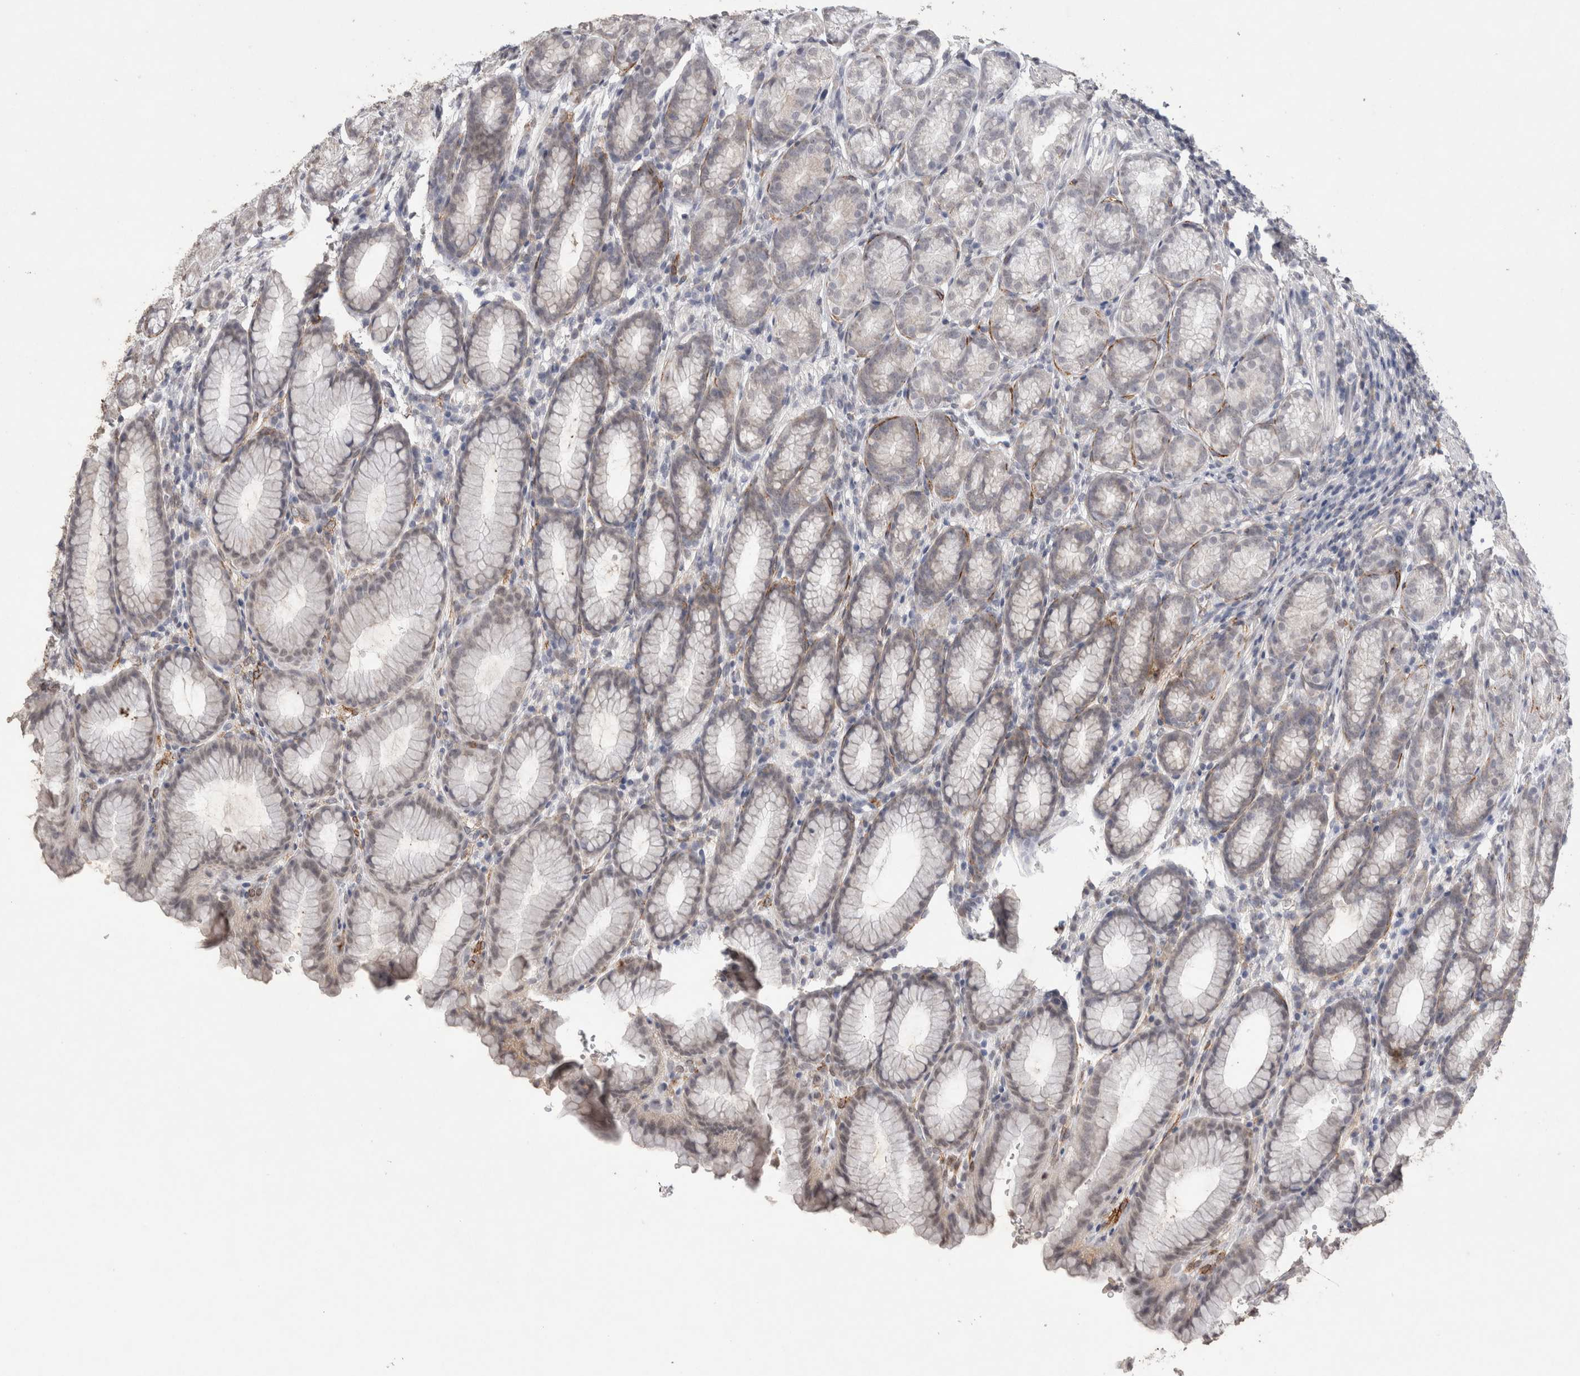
{"staining": {"intensity": "negative", "quantity": "none", "location": "none"}, "tissue": "stomach", "cell_type": "Glandular cells", "image_type": "normal", "snomed": [{"axis": "morphology", "description": "Normal tissue, NOS"}, {"axis": "topography", "description": "Stomach"}], "caption": "Benign stomach was stained to show a protein in brown. There is no significant staining in glandular cells.", "gene": "CDH13", "patient": {"sex": "male", "age": 42}}